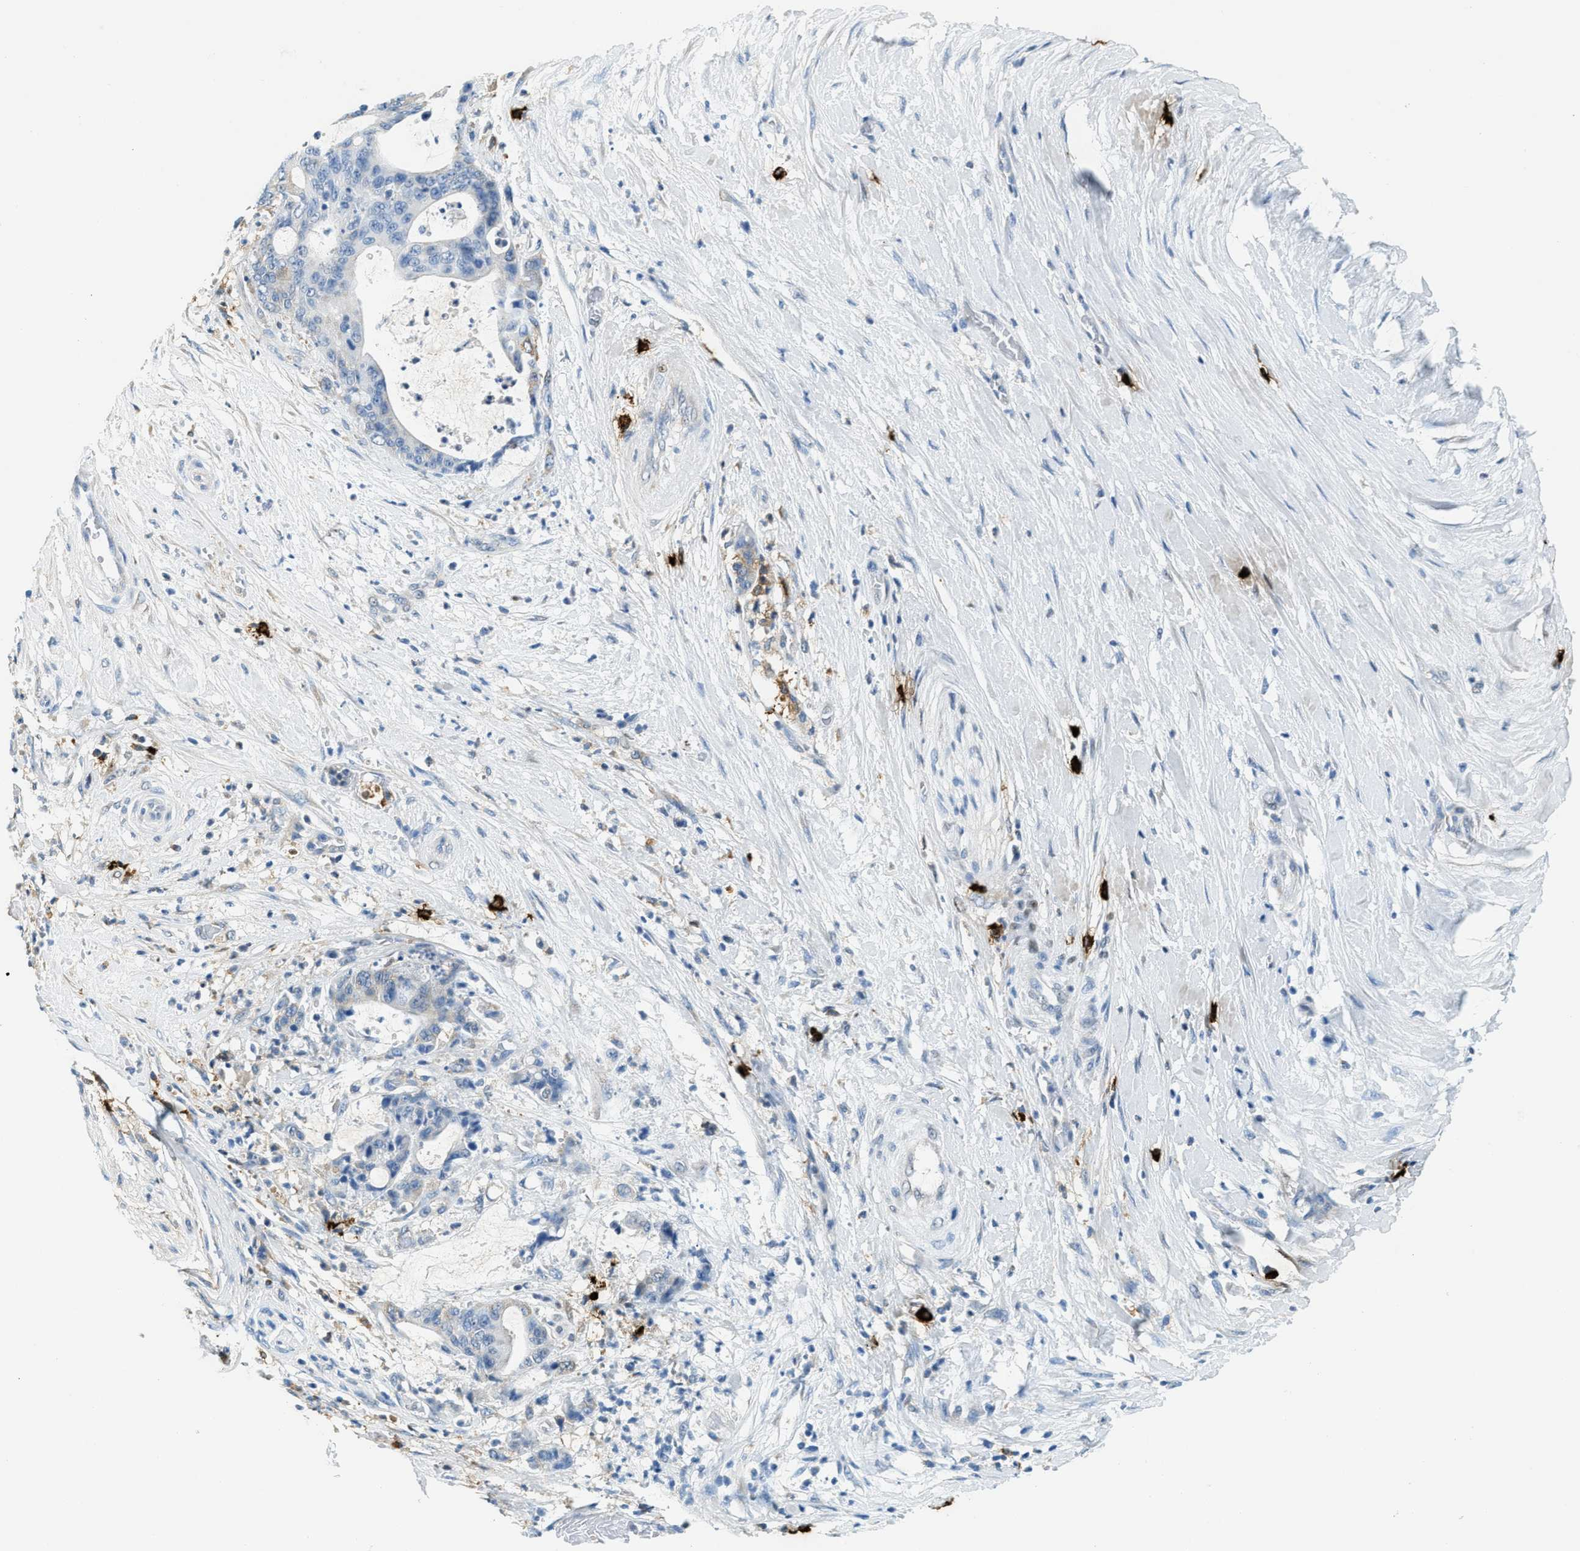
{"staining": {"intensity": "negative", "quantity": "none", "location": "none"}, "tissue": "liver cancer", "cell_type": "Tumor cells", "image_type": "cancer", "snomed": [{"axis": "morphology", "description": "Normal tissue, NOS"}, {"axis": "morphology", "description": "Cholangiocarcinoma"}, {"axis": "topography", "description": "Liver"}, {"axis": "topography", "description": "Peripheral nerve tissue"}], "caption": "This is a micrograph of immunohistochemistry staining of liver cholangiocarcinoma, which shows no expression in tumor cells.", "gene": "TPSAB1", "patient": {"sex": "female", "age": 73}}